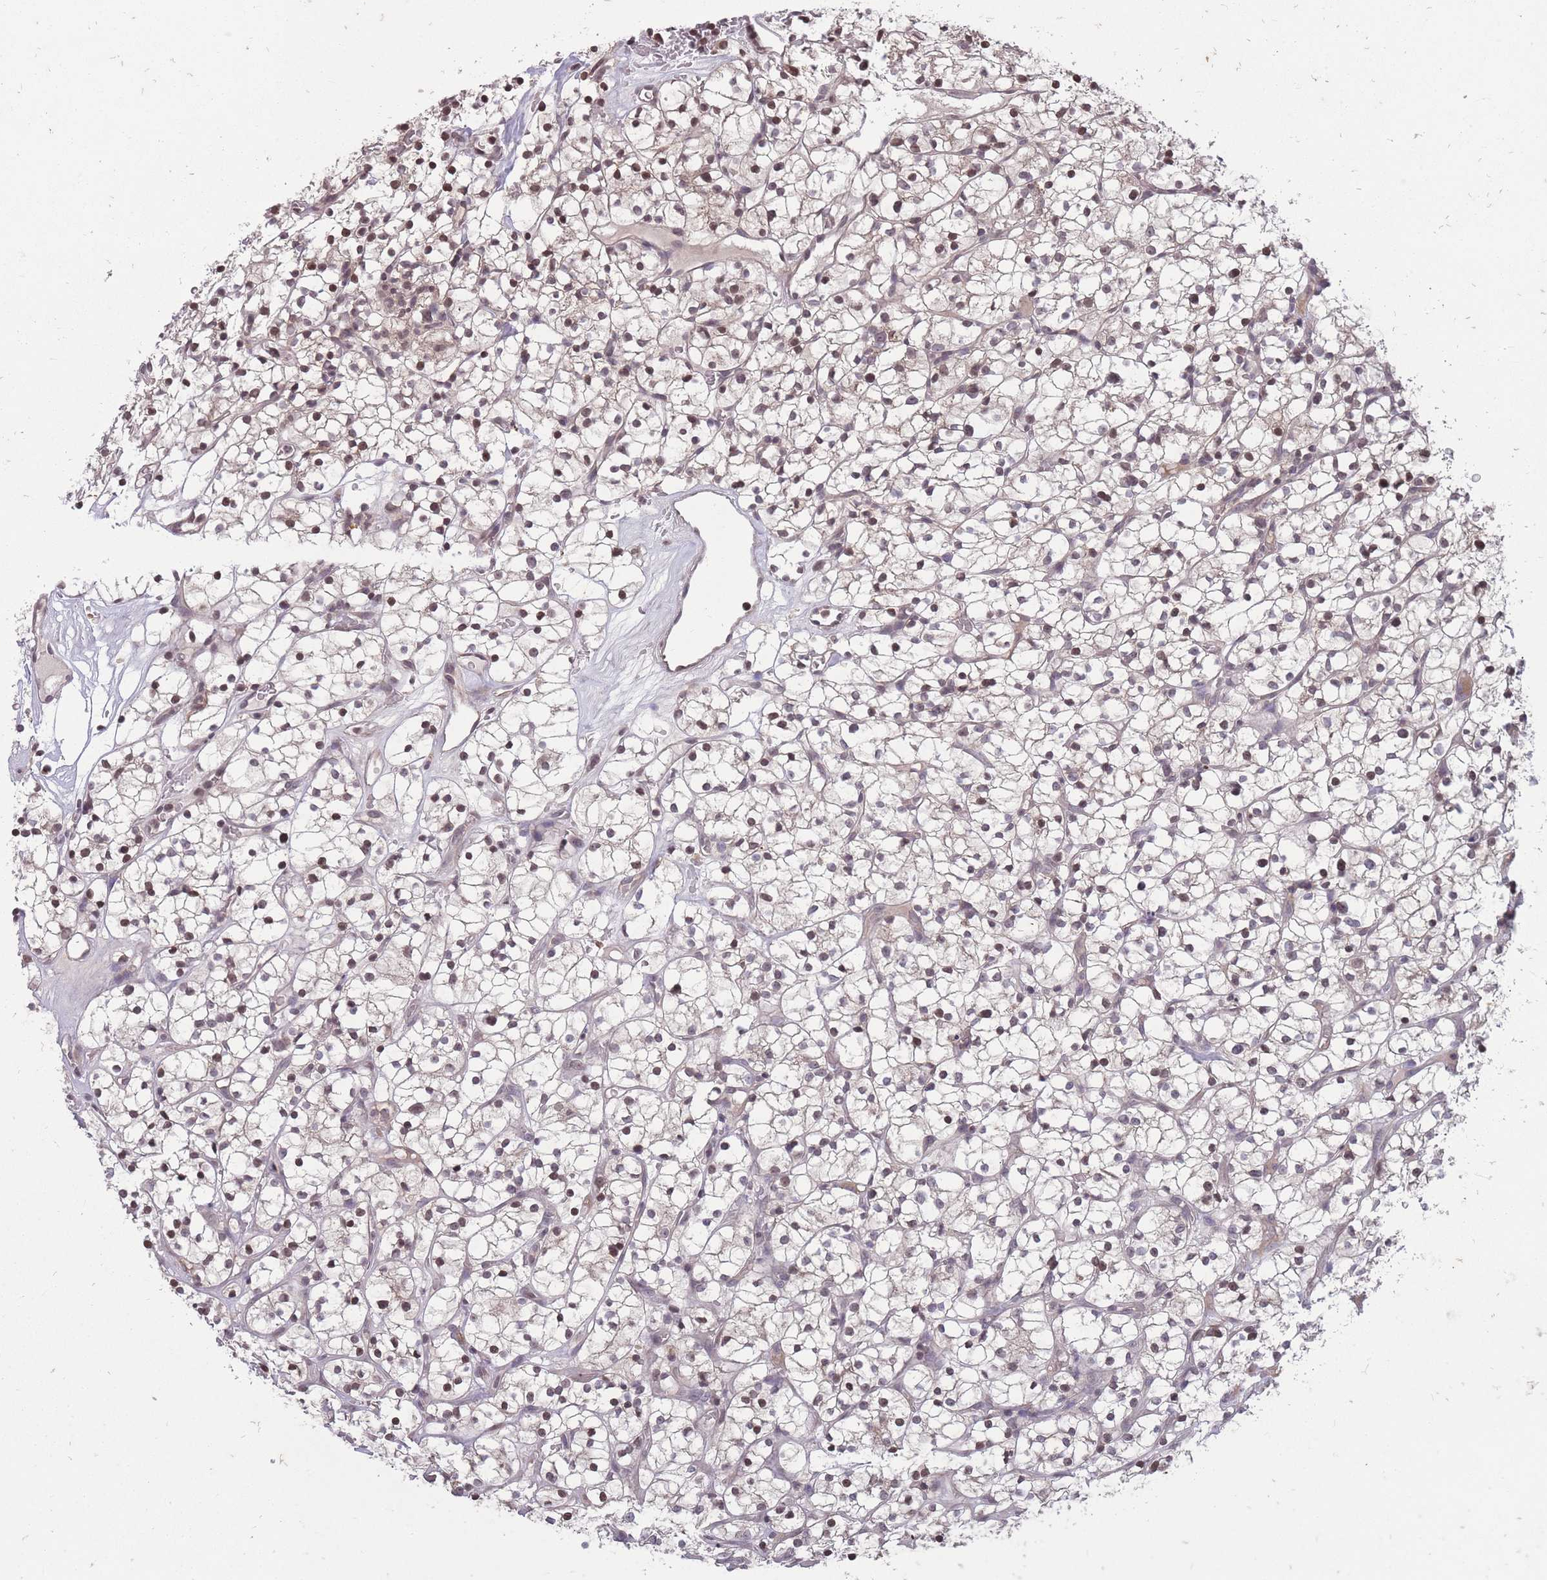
{"staining": {"intensity": "moderate", "quantity": "25%-75%", "location": "nuclear"}, "tissue": "renal cancer", "cell_type": "Tumor cells", "image_type": "cancer", "snomed": [{"axis": "morphology", "description": "Adenocarcinoma, NOS"}, {"axis": "topography", "description": "Kidney"}], "caption": "DAB (3,3'-diaminobenzidine) immunohistochemical staining of renal adenocarcinoma shows moderate nuclear protein positivity in about 25%-75% of tumor cells.", "gene": "GGT5", "patient": {"sex": "female", "age": 64}}